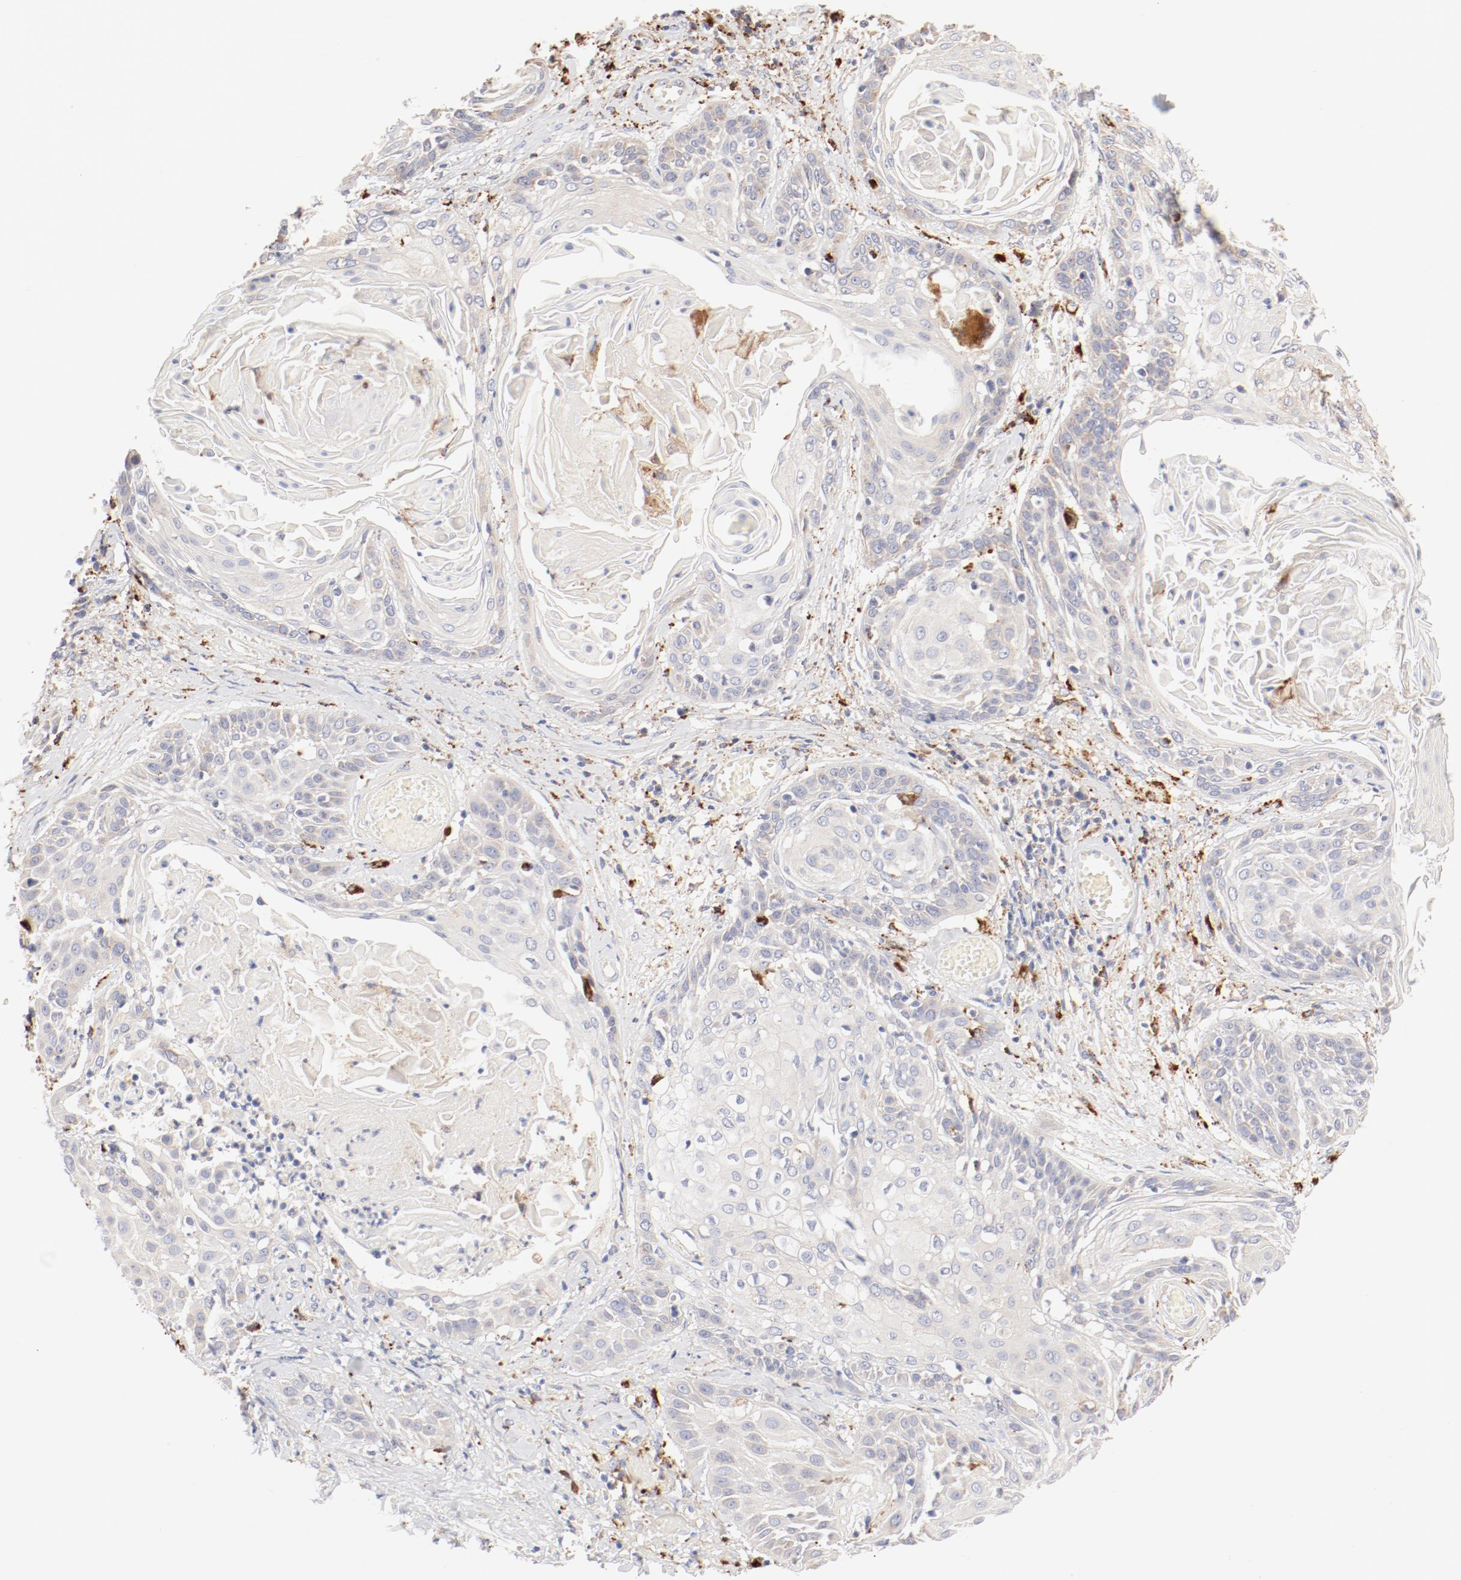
{"staining": {"intensity": "weak", "quantity": "<25%", "location": "cytoplasmic/membranous"}, "tissue": "cervical cancer", "cell_type": "Tumor cells", "image_type": "cancer", "snomed": [{"axis": "morphology", "description": "Squamous cell carcinoma, NOS"}, {"axis": "topography", "description": "Cervix"}], "caption": "This is a histopathology image of immunohistochemistry staining of cervical squamous cell carcinoma, which shows no positivity in tumor cells.", "gene": "CTSH", "patient": {"sex": "female", "age": 57}}